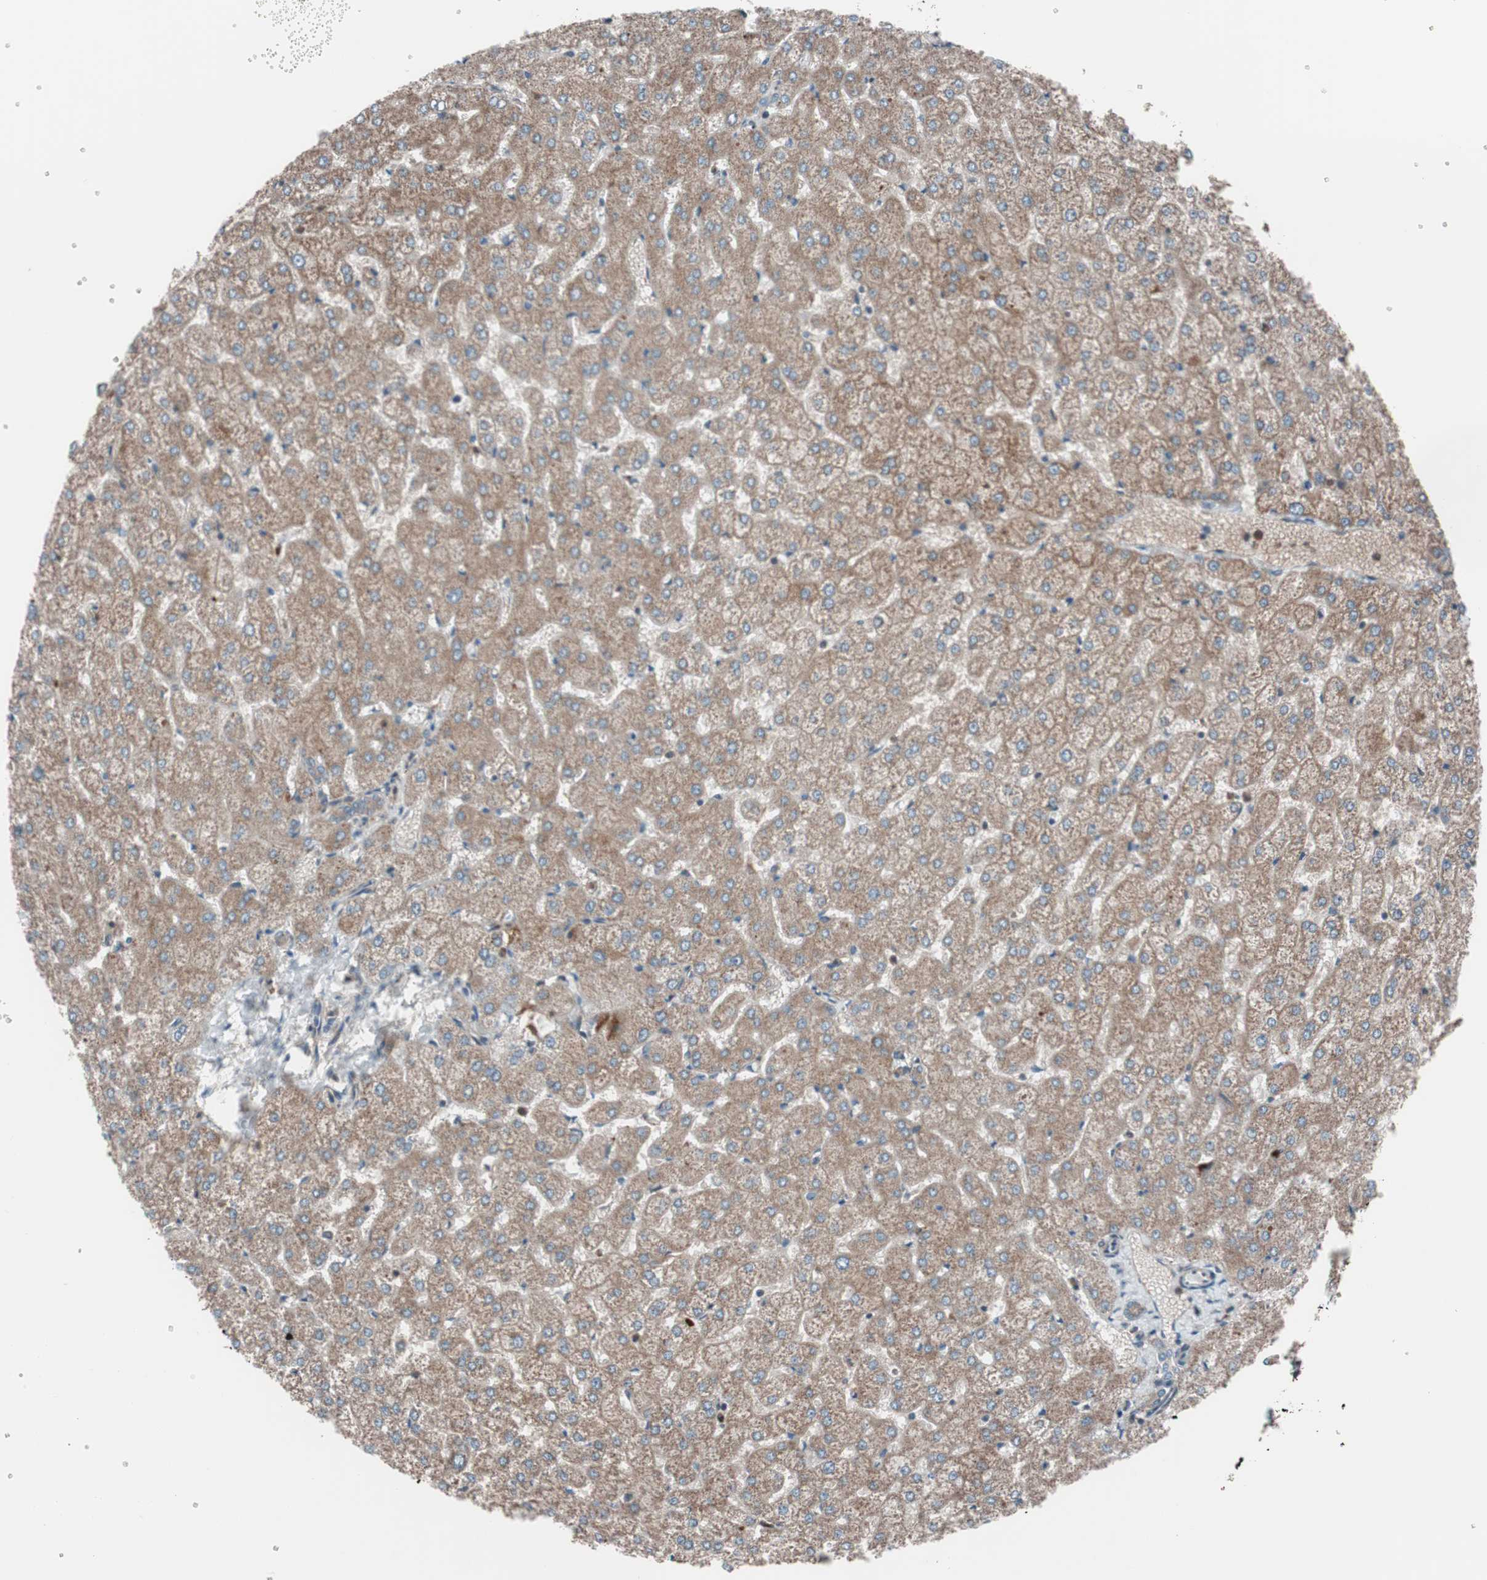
{"staining": {"intensity": "weak", "quantity": ">75%", "location": "cytoplasmic/membranous"}, "tissue": "liver", "cell_type": "Cholangiocytes", "image_type": "normal", "snomed": [{"axis": "morphology", "description": "Normal tissue, NOS"}, {"axis": "topography", "description": "Liver"}], "caption": "Cholangiocytes show low levels of weak cytoplasmic/membranous staining in approximately >75% of cells in benign liver.", "gene": "SEC31A", "patient": {"sex": "female", "age": 32}}